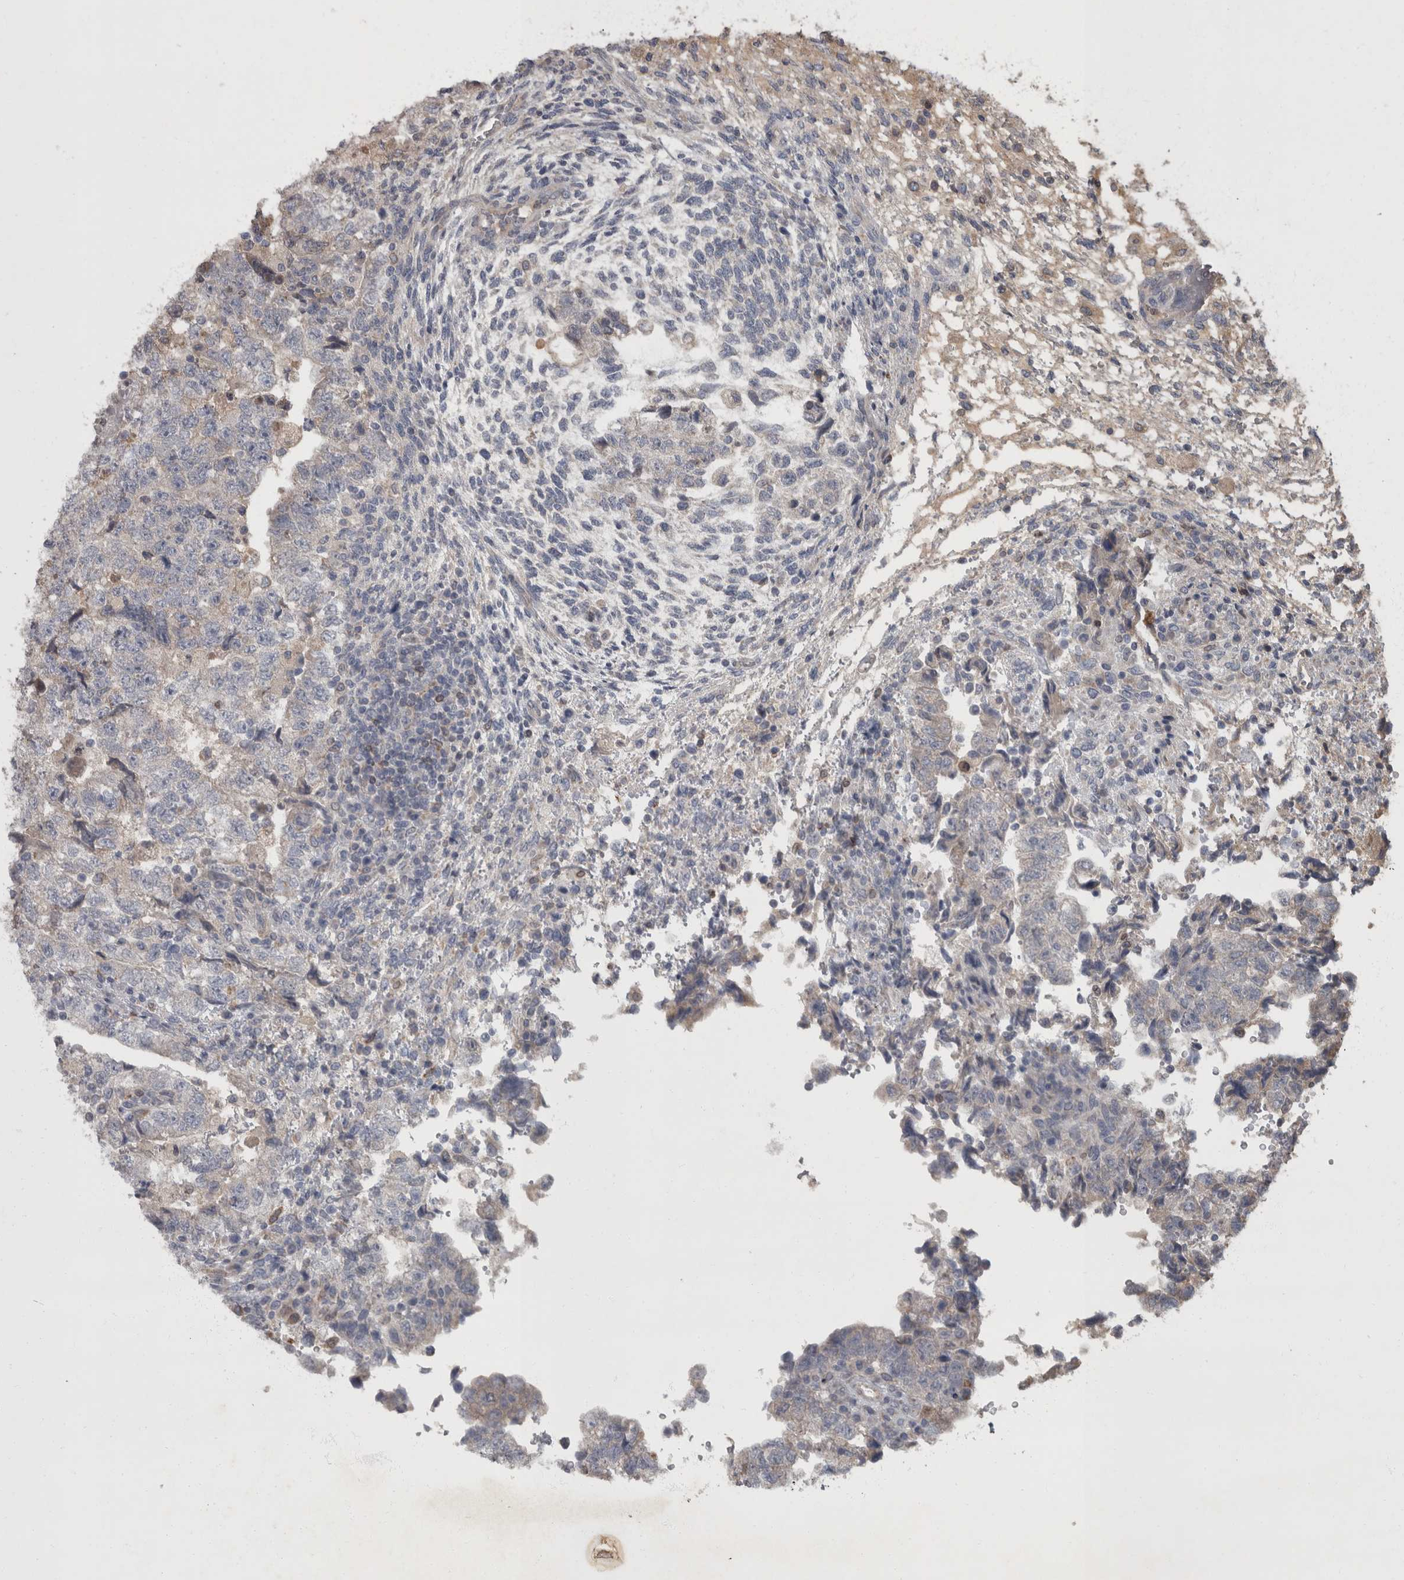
{"staining": {"intensity": "negative", "quantity": "none", "location": "none"}, "tissue": "testis cancer", "cell_type": "Tumor cells", "image_type": "cancer", "snomed": [{"axis": "morphology", "description": "Normal tissue, NOS"}, {"axis": "morphology", "description": "Carcinoma, Embryonal, NOS"}, {"axis": "topography", "description": "Testis"}], "caption": "Immunohistochemistry (IHC) image of testis cancer stained for a protein (brown), which reveals no expression in tumor cells. (DAB (3,3'-diaminobenzidine) IHC, high magnification).", "gene": "PPP1R3C", "patient": {"sex": "male", "age": 36}}